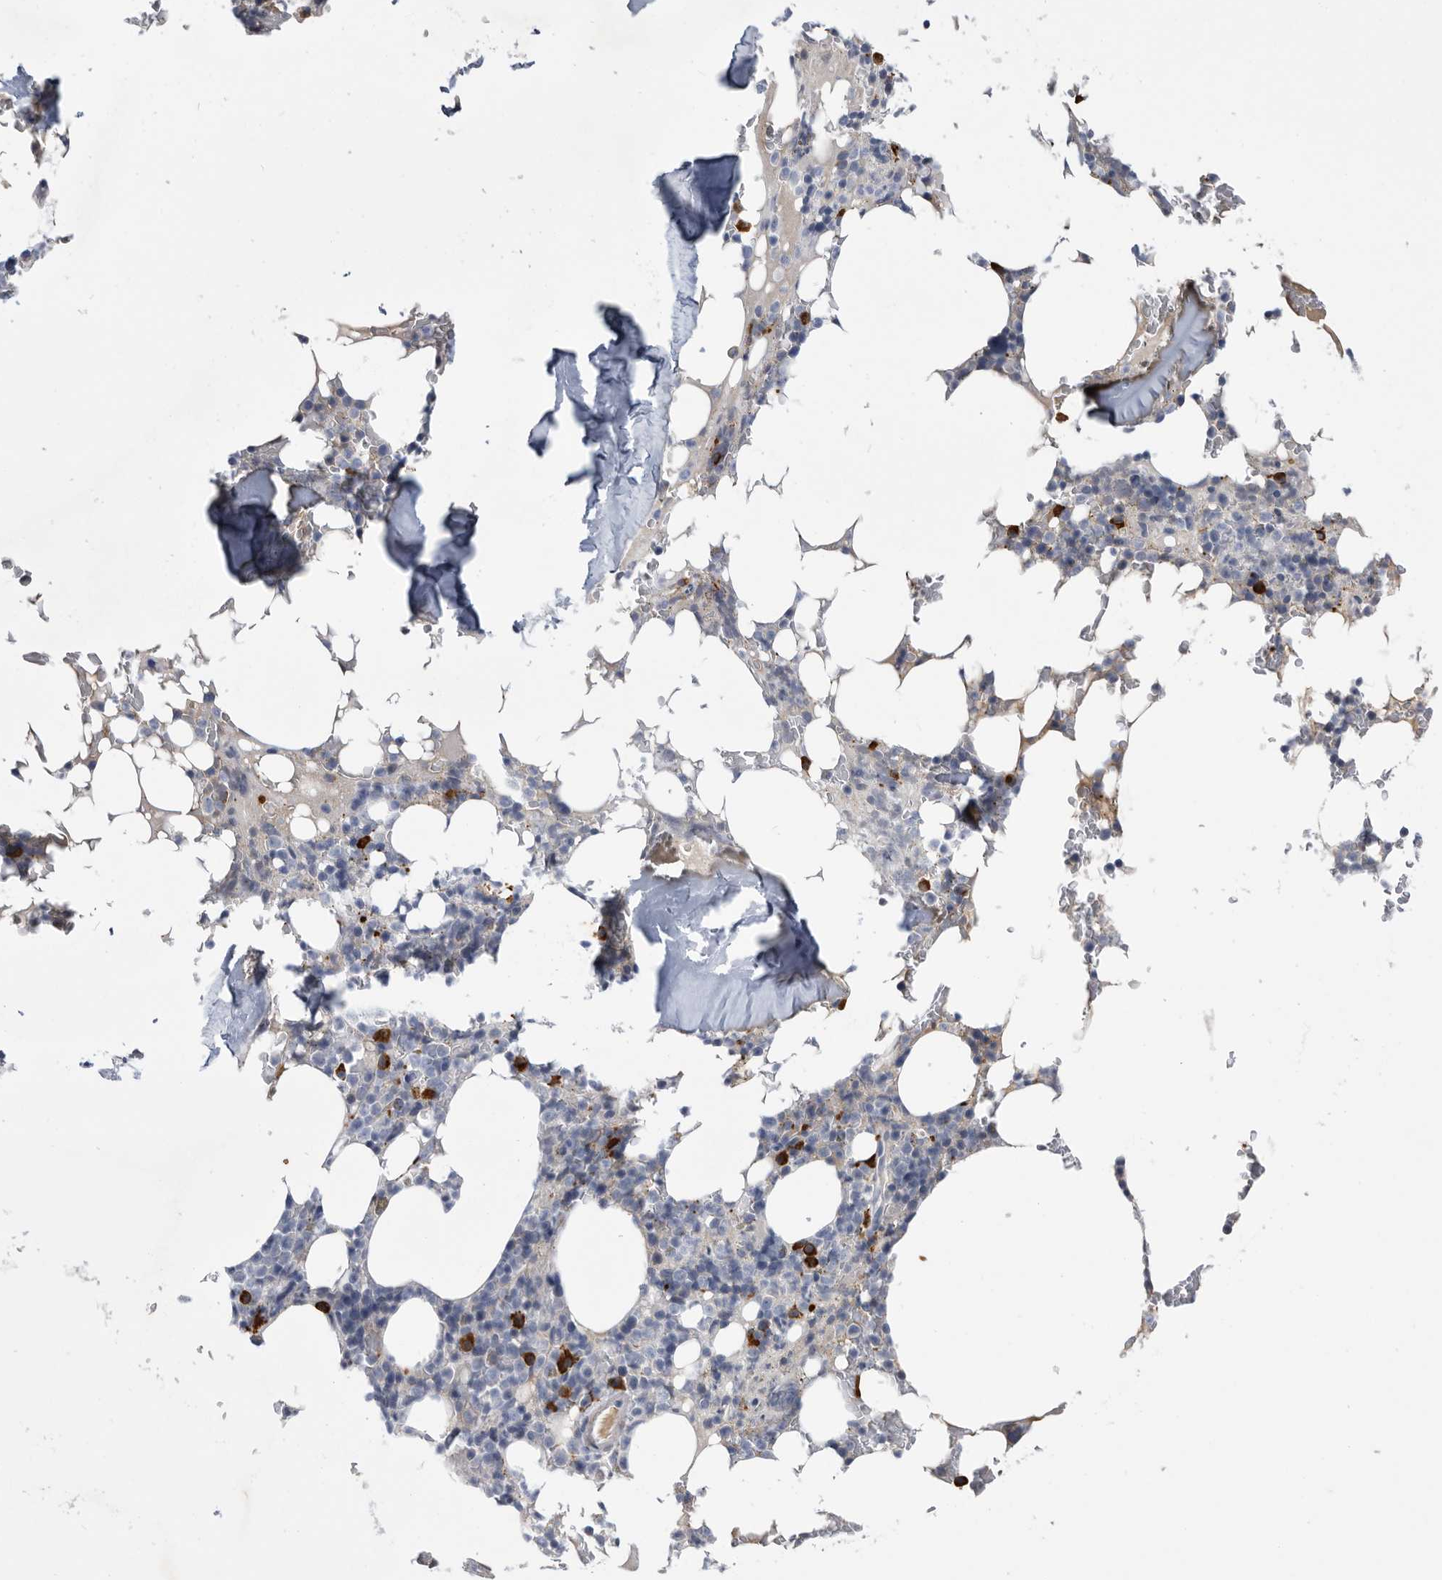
{"staining": {"intensity": "strong", "quantity": "<25%", "location": "cytoplasmic/membranous"}, "tissue": "bone marrow", "cell_type": "Hematopoietic cells", "image_type": "normal", "snomed": [{"axis": "morphology", "description": "Normal tissue, NOS"}, {"axis": "topography", "description": "Bone marrow"}], "caption": "Immunohistochemistry (IHC) histopathology image of unremarkable bone marrow stained for a protein (brown), which reveals medium levels of strong cytoplasmic/membranous staining in about <25% of hematopoietic cells.", "gene": "BTBD6", "patient": {"sex": "male", "age": 58}}